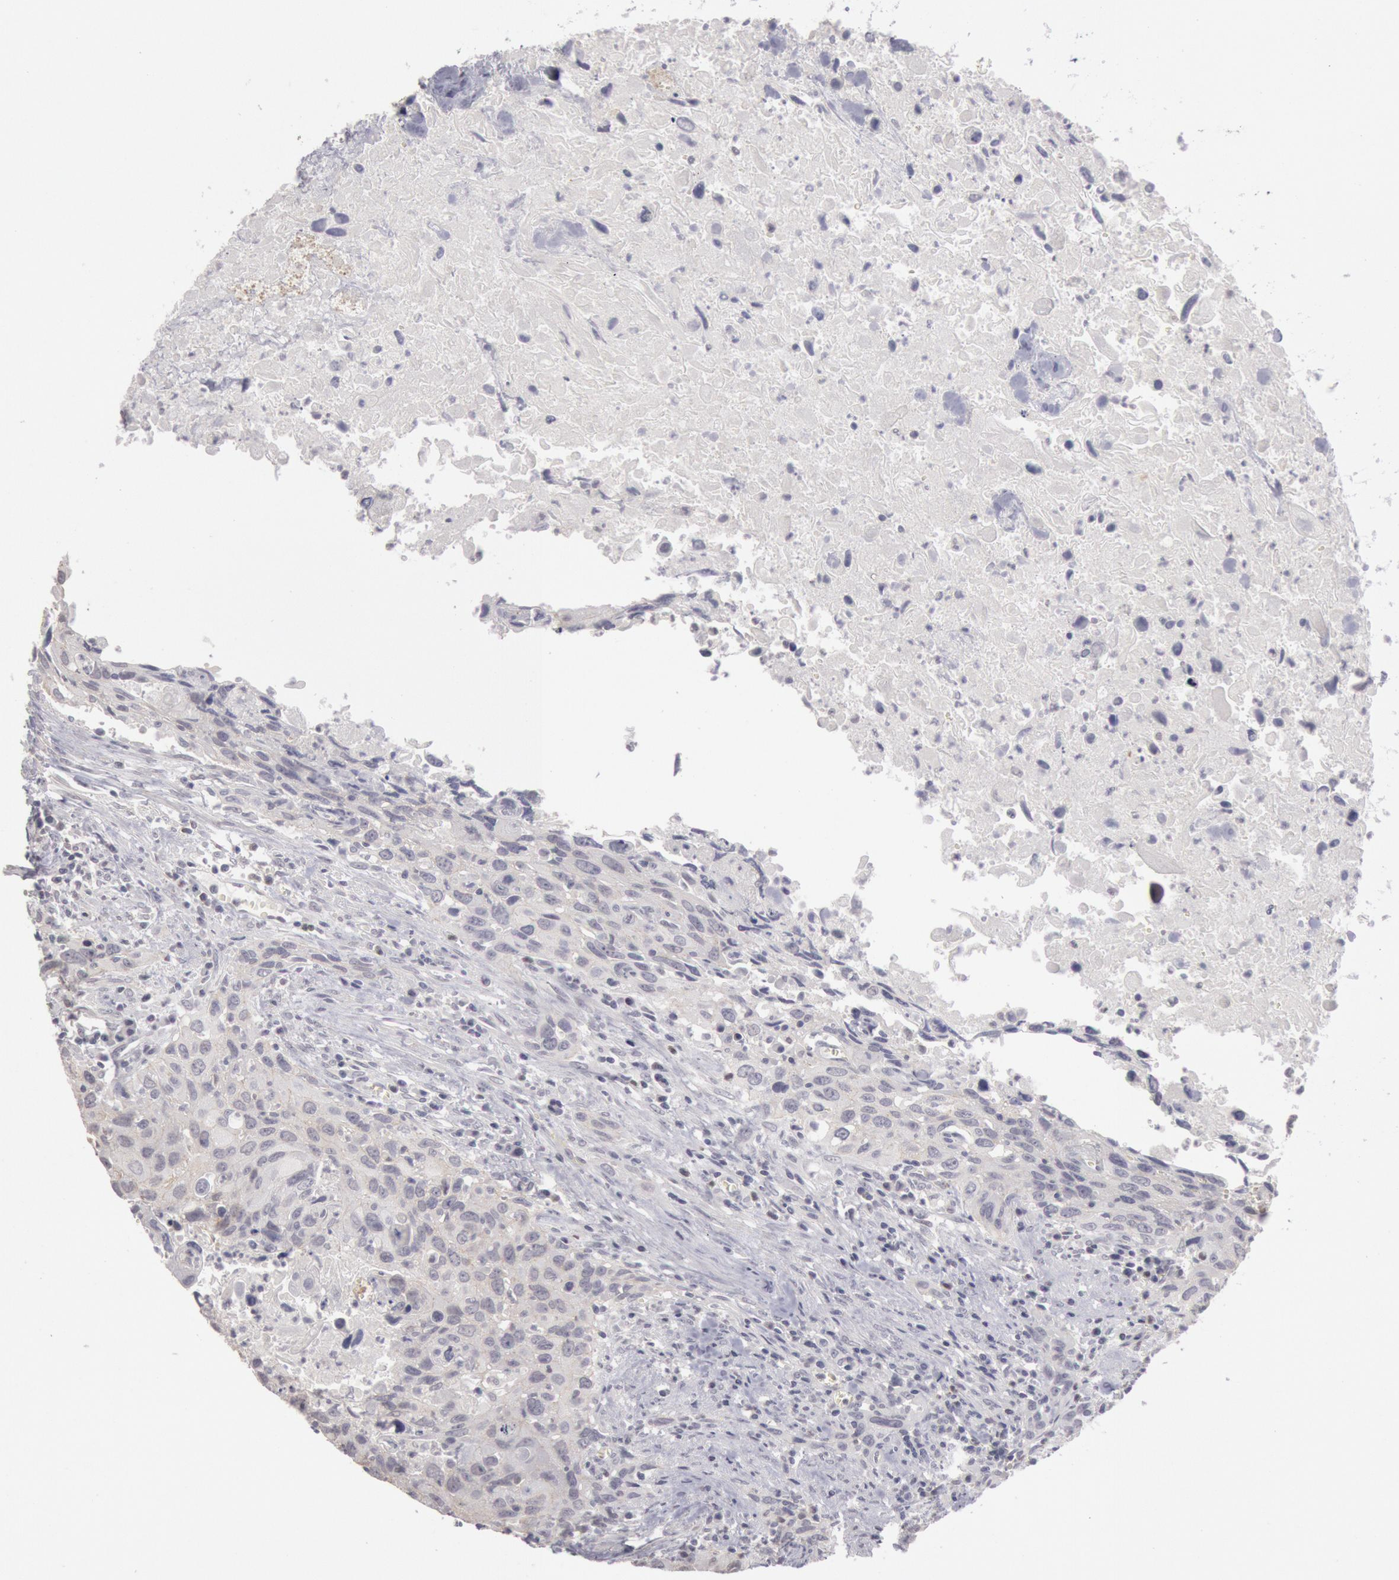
{"staining": {"intensity": "negative", "quantity": "none", "location": "none"}, "tissue": "urothelial cancer", "cell_type": "Tumor cells", "image_type": "cancer", "snomed": [{"axis": "morphology", "description": "Urothelial carcinoma, High grade"}, {"axis": "topography", "description": "Urinary bladder"}], "caption": "Immunohistochemistry (IHC) histopathology image of neoplastic tissue: high-grade urothelial carcinoma stained with DAB (3,3'-diaminobenzidine) reveals no significant protein positivity in tumor cells.", "gene": "RIMBP3C", "patient": {"sex": "male", "age": 71}}